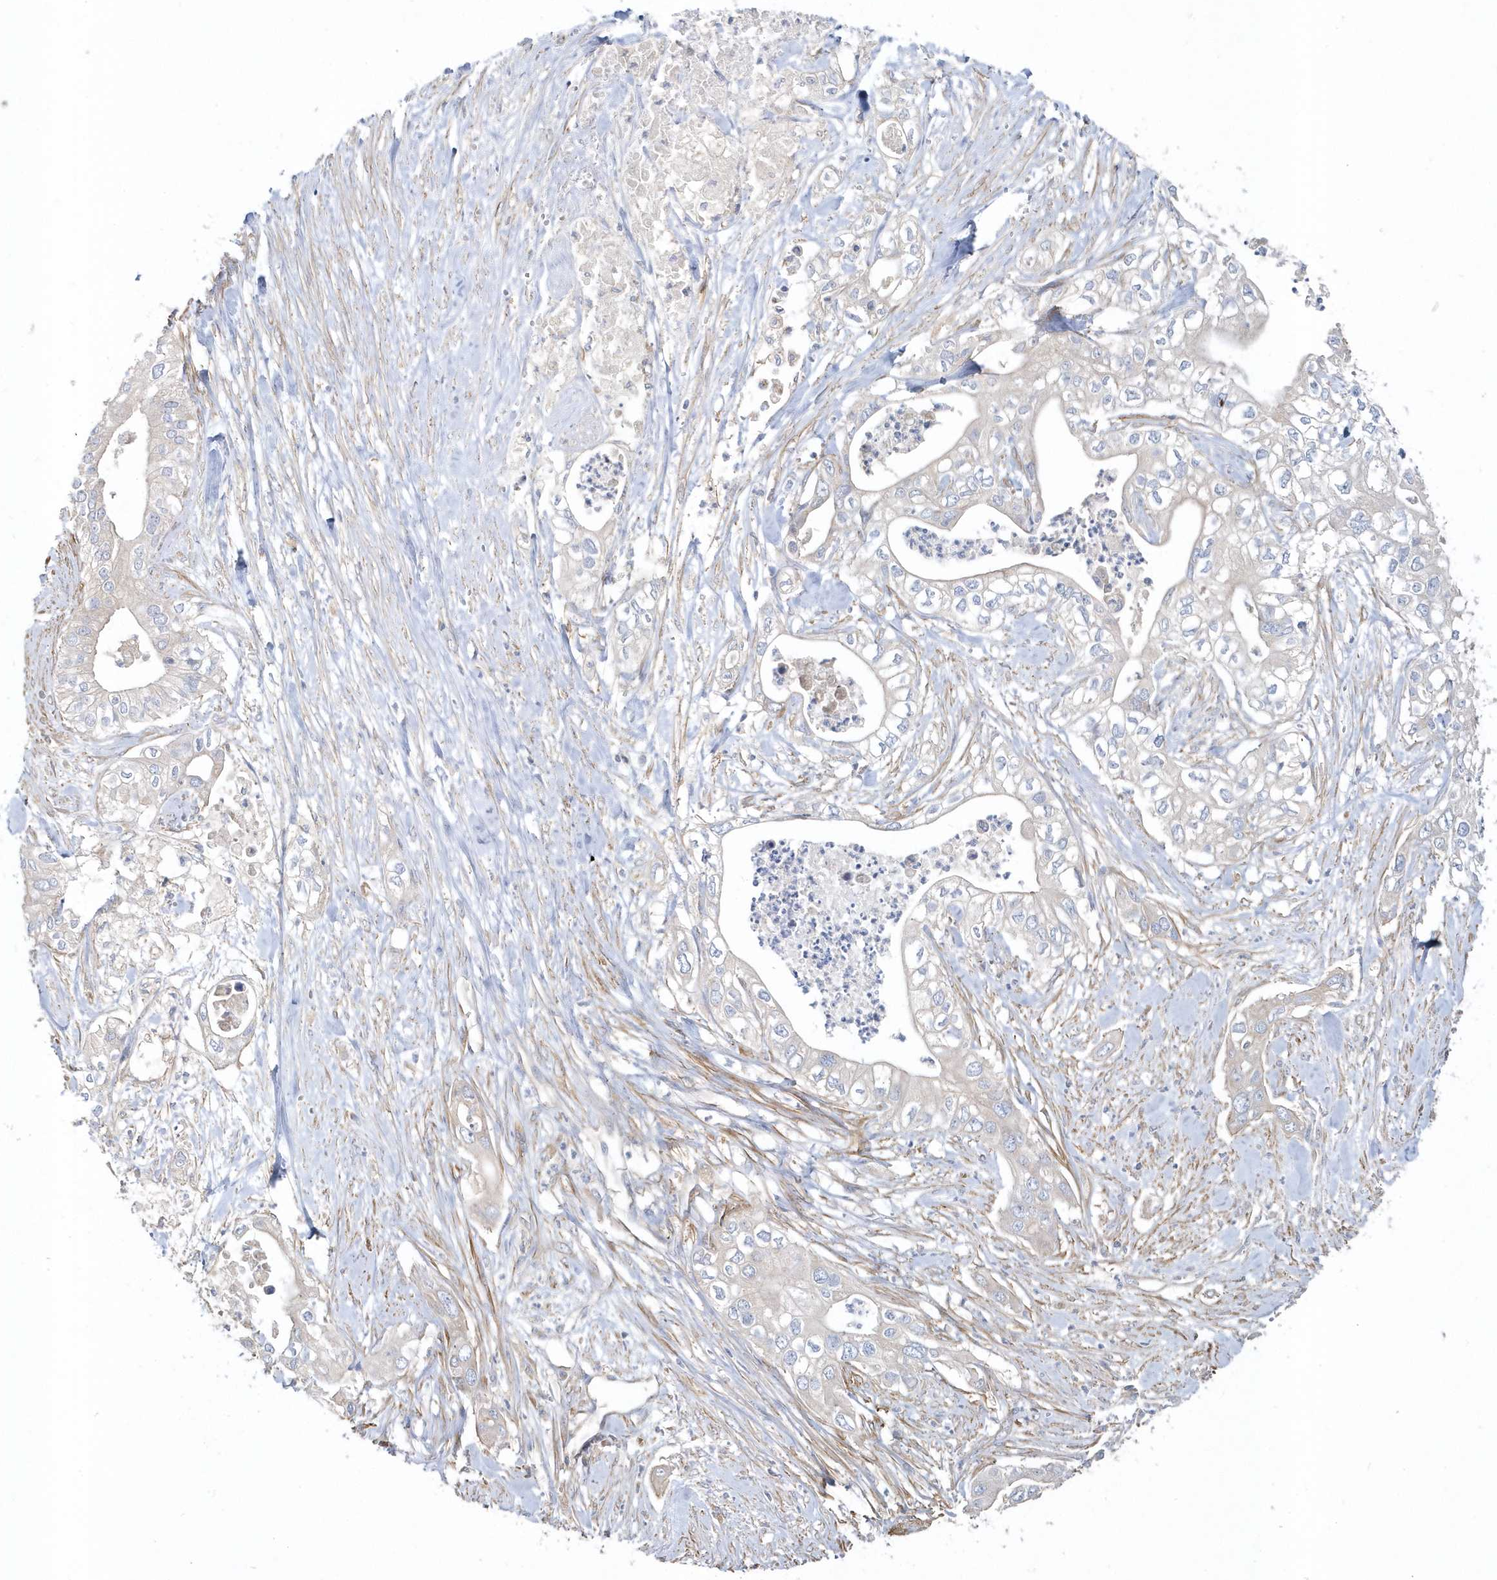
{"staining": {"intensity": "negative", "quantity": "none", "location": "none"}, "tissue": "pancreatic cancer", "cell_type": "Tumor cells", "image_type": "cancer", "snomed": [{"axis": "morphology", "description": "Adenocarcinoma, NOS"}, {"axis": "topography", "description": "Pancreas"}], "caption": "Tumor cells show no significant protein expression in adenocarcinoma (pancreatic).", "gene": "LEXM", "patient": {"sex": "female", "age": 78}}